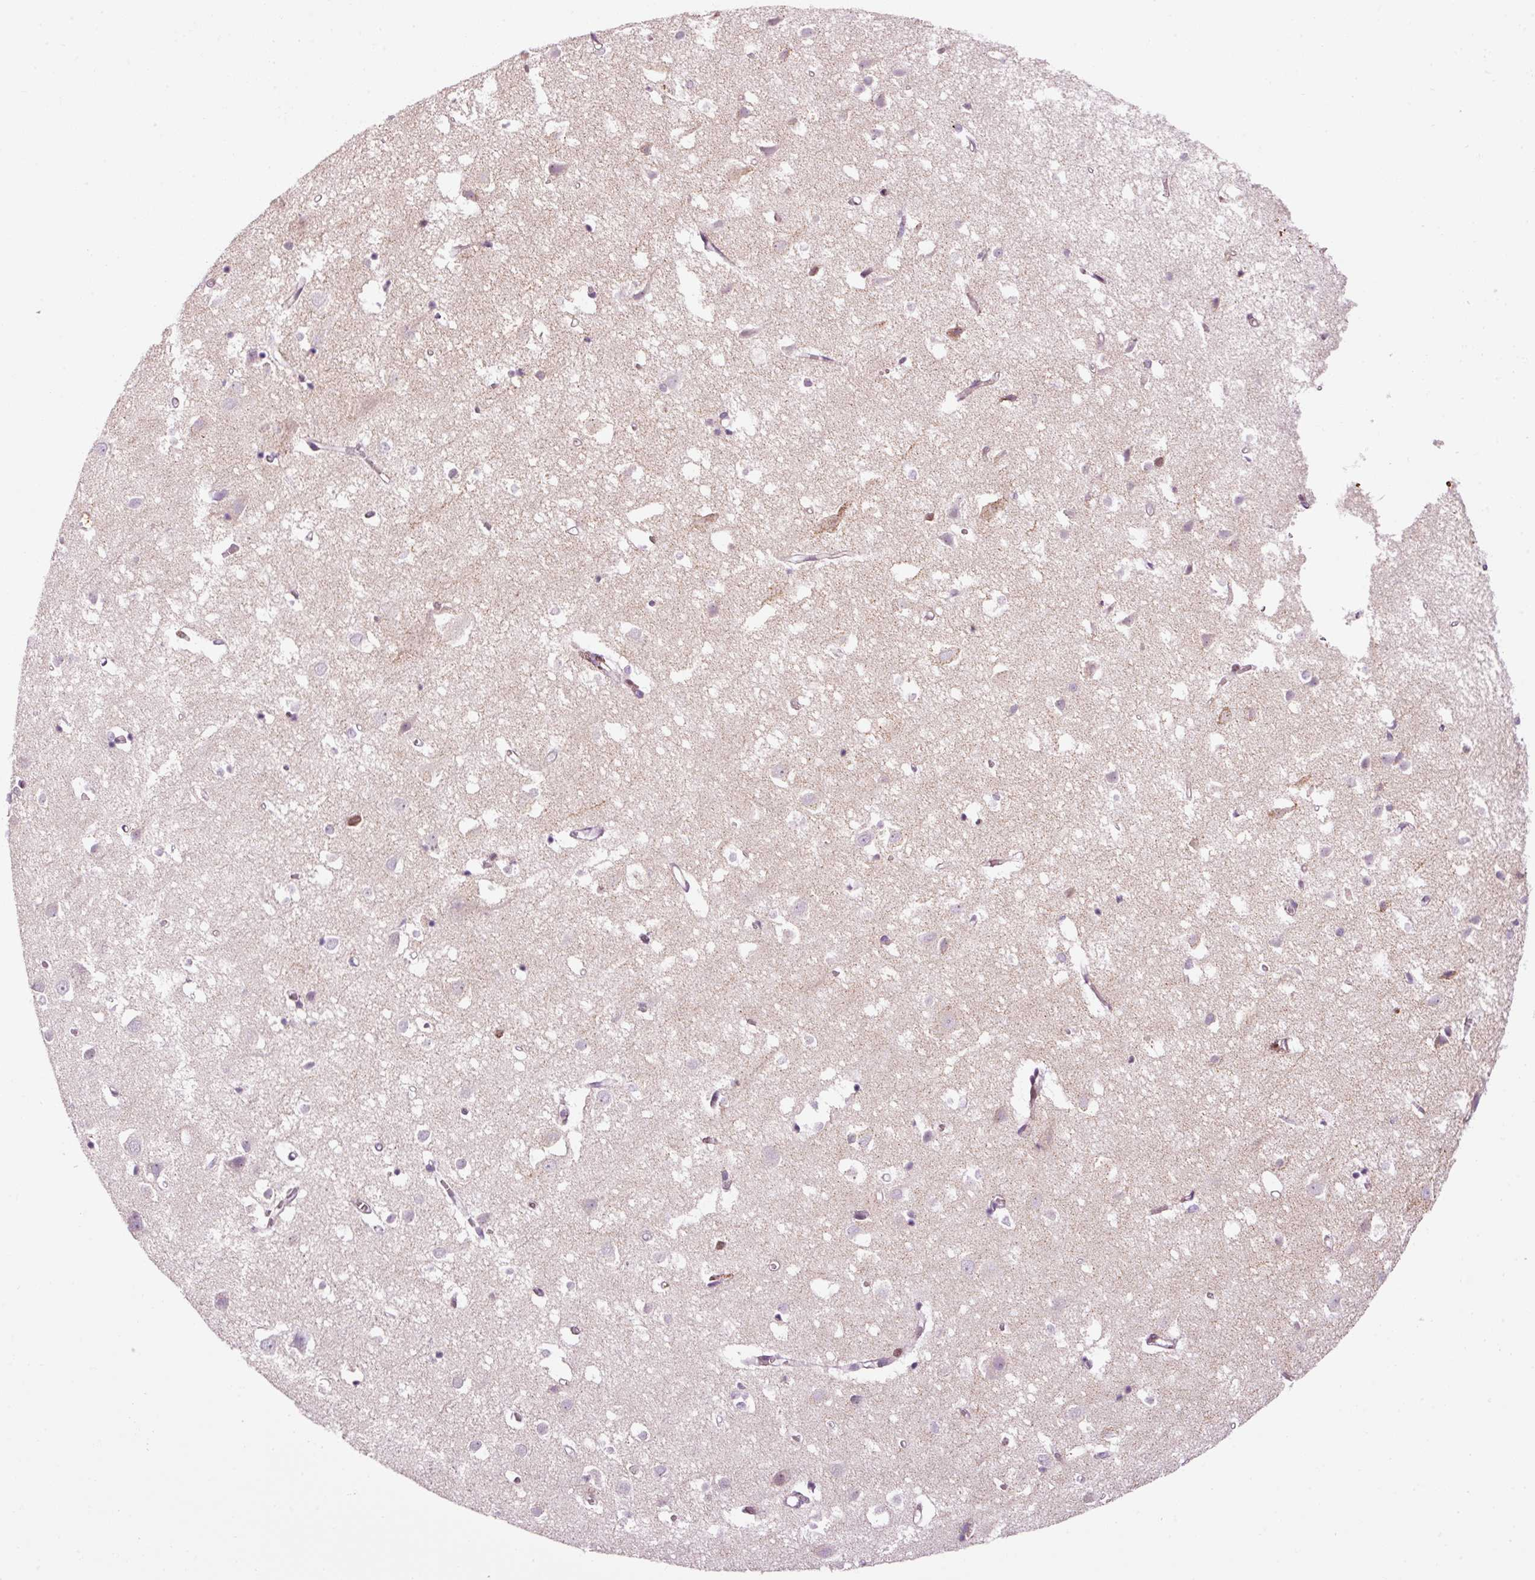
{"staining": {"intensity": "strong", "quantity": "25%-75%", "location": "cytoplasmic/membranous,nuclear"}, "tissue": "cerebral cortex", "cell_type": "Endothelial cells", "image_type": "normal", "snomed": [{"axis": "morphology", "description": "Normal tissue, NOS"}, {"axis": "topography", "description": "Cerebral cortex"}], "caption": "Strong cytoplasmic/membranous,nuclear expression is identified in approximately 25%-75% of endothelial cells in normal cerebral cortex. Immunohistochemistry (ihc) stains the protein in brown and the nuclei are stained blue.", "gene": "ANKRD20A1", "patient": {"sex": "male", "age": 70}}